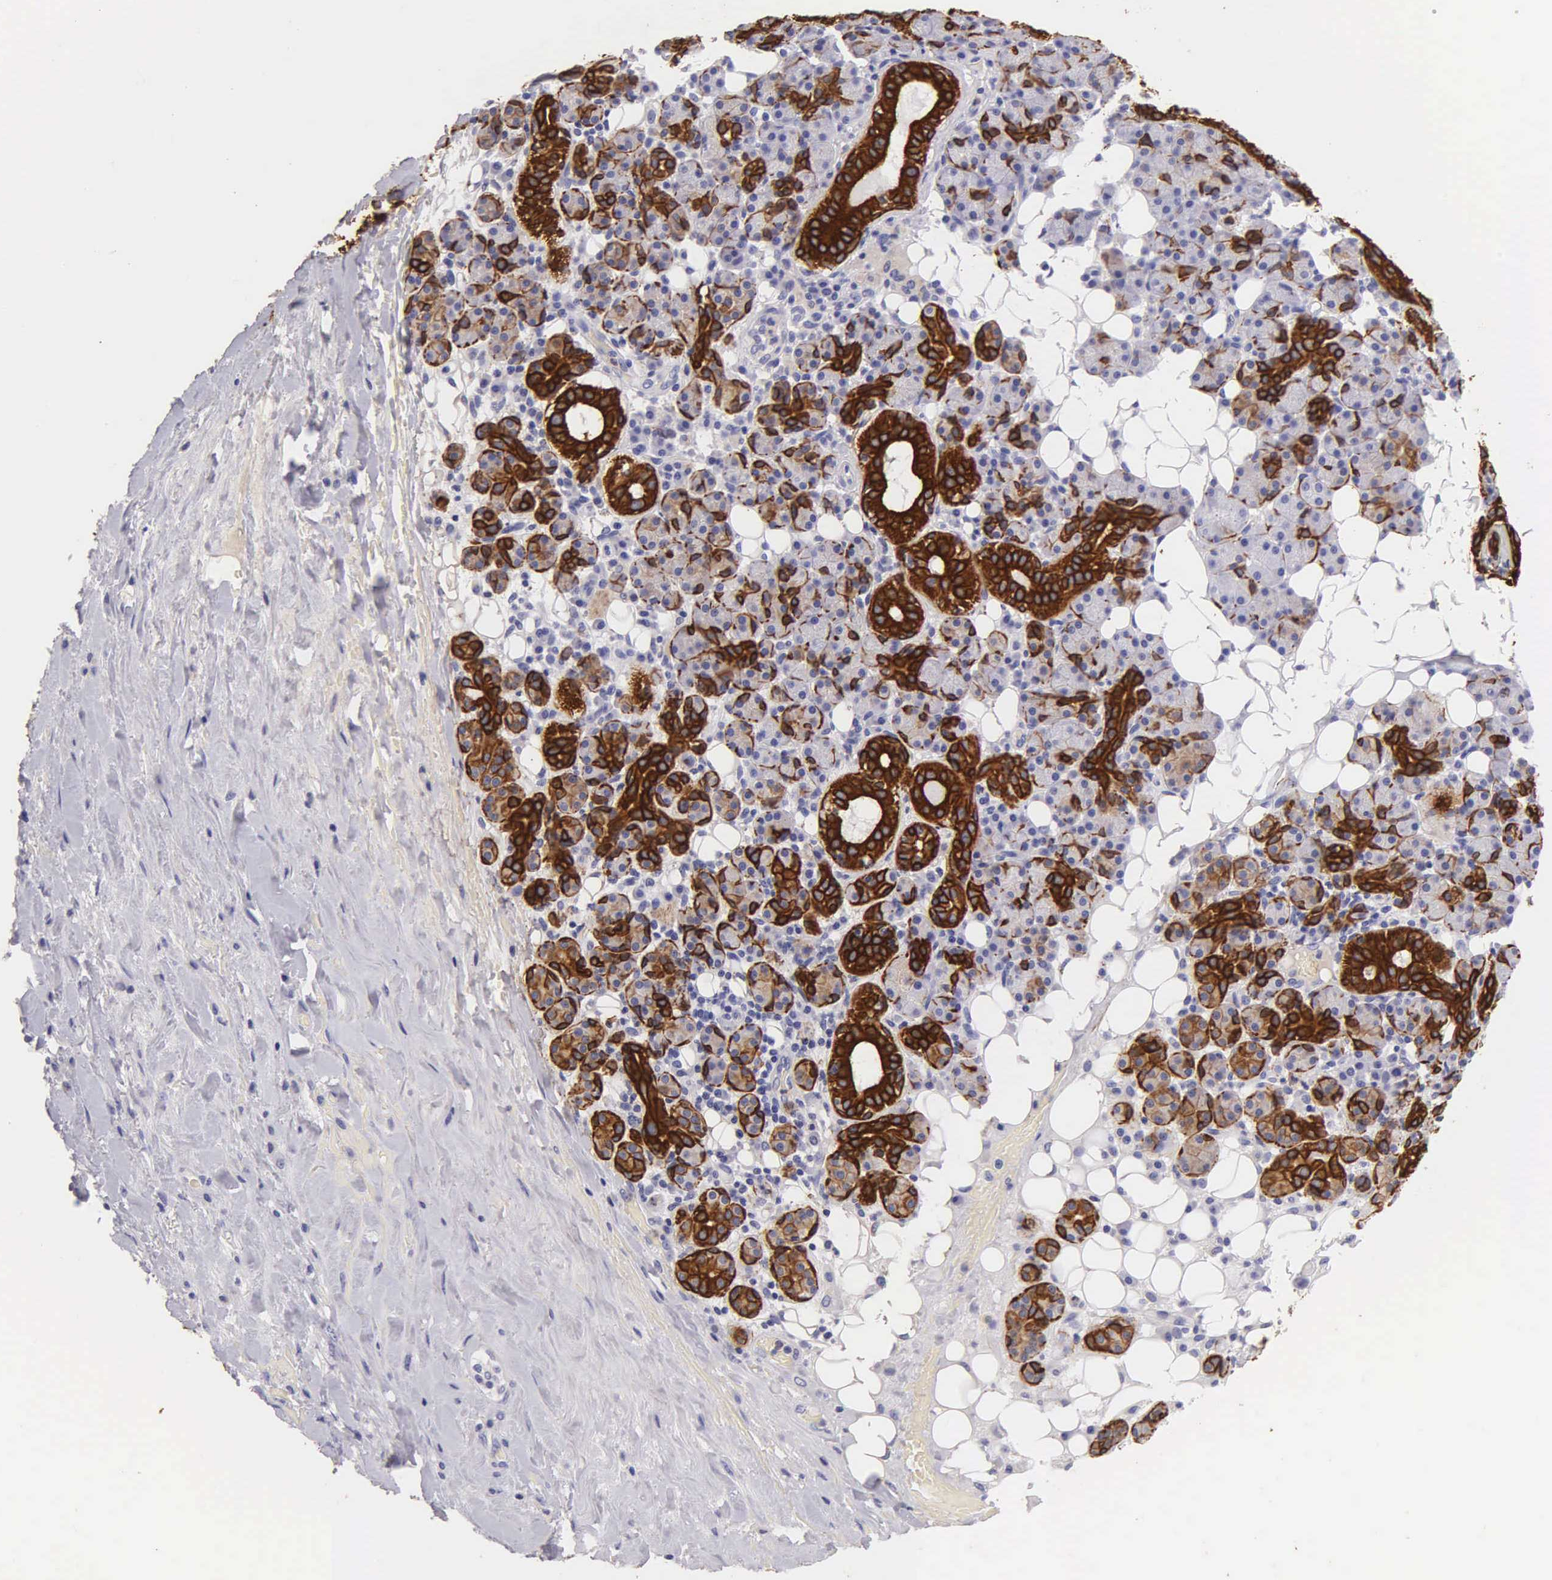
{"staining": {"intensity": "strong", "quantity": ">75%", "location": "cytoplasmic/membranous"}, "tissue": "skin cancer", "cell_type": "Tumor cells", "image_type": "cancer", "snomed": [{"axis": "morphology", "description": "Squamous cell carcinoma, NOS"}, {"axis": "topography", "description": "Skin"}], "caption": "Immunohistochemical staining of human skin cancer (squamous cell carcinoma) reveals high levels of strong cytoplasmic/membranous positivity in about >75% of tumor cells. (Brightfield microscopy of DAB IHC at high magnification).", "gene": "KRT17", "patient": {"sex": "male", "age": 84}}